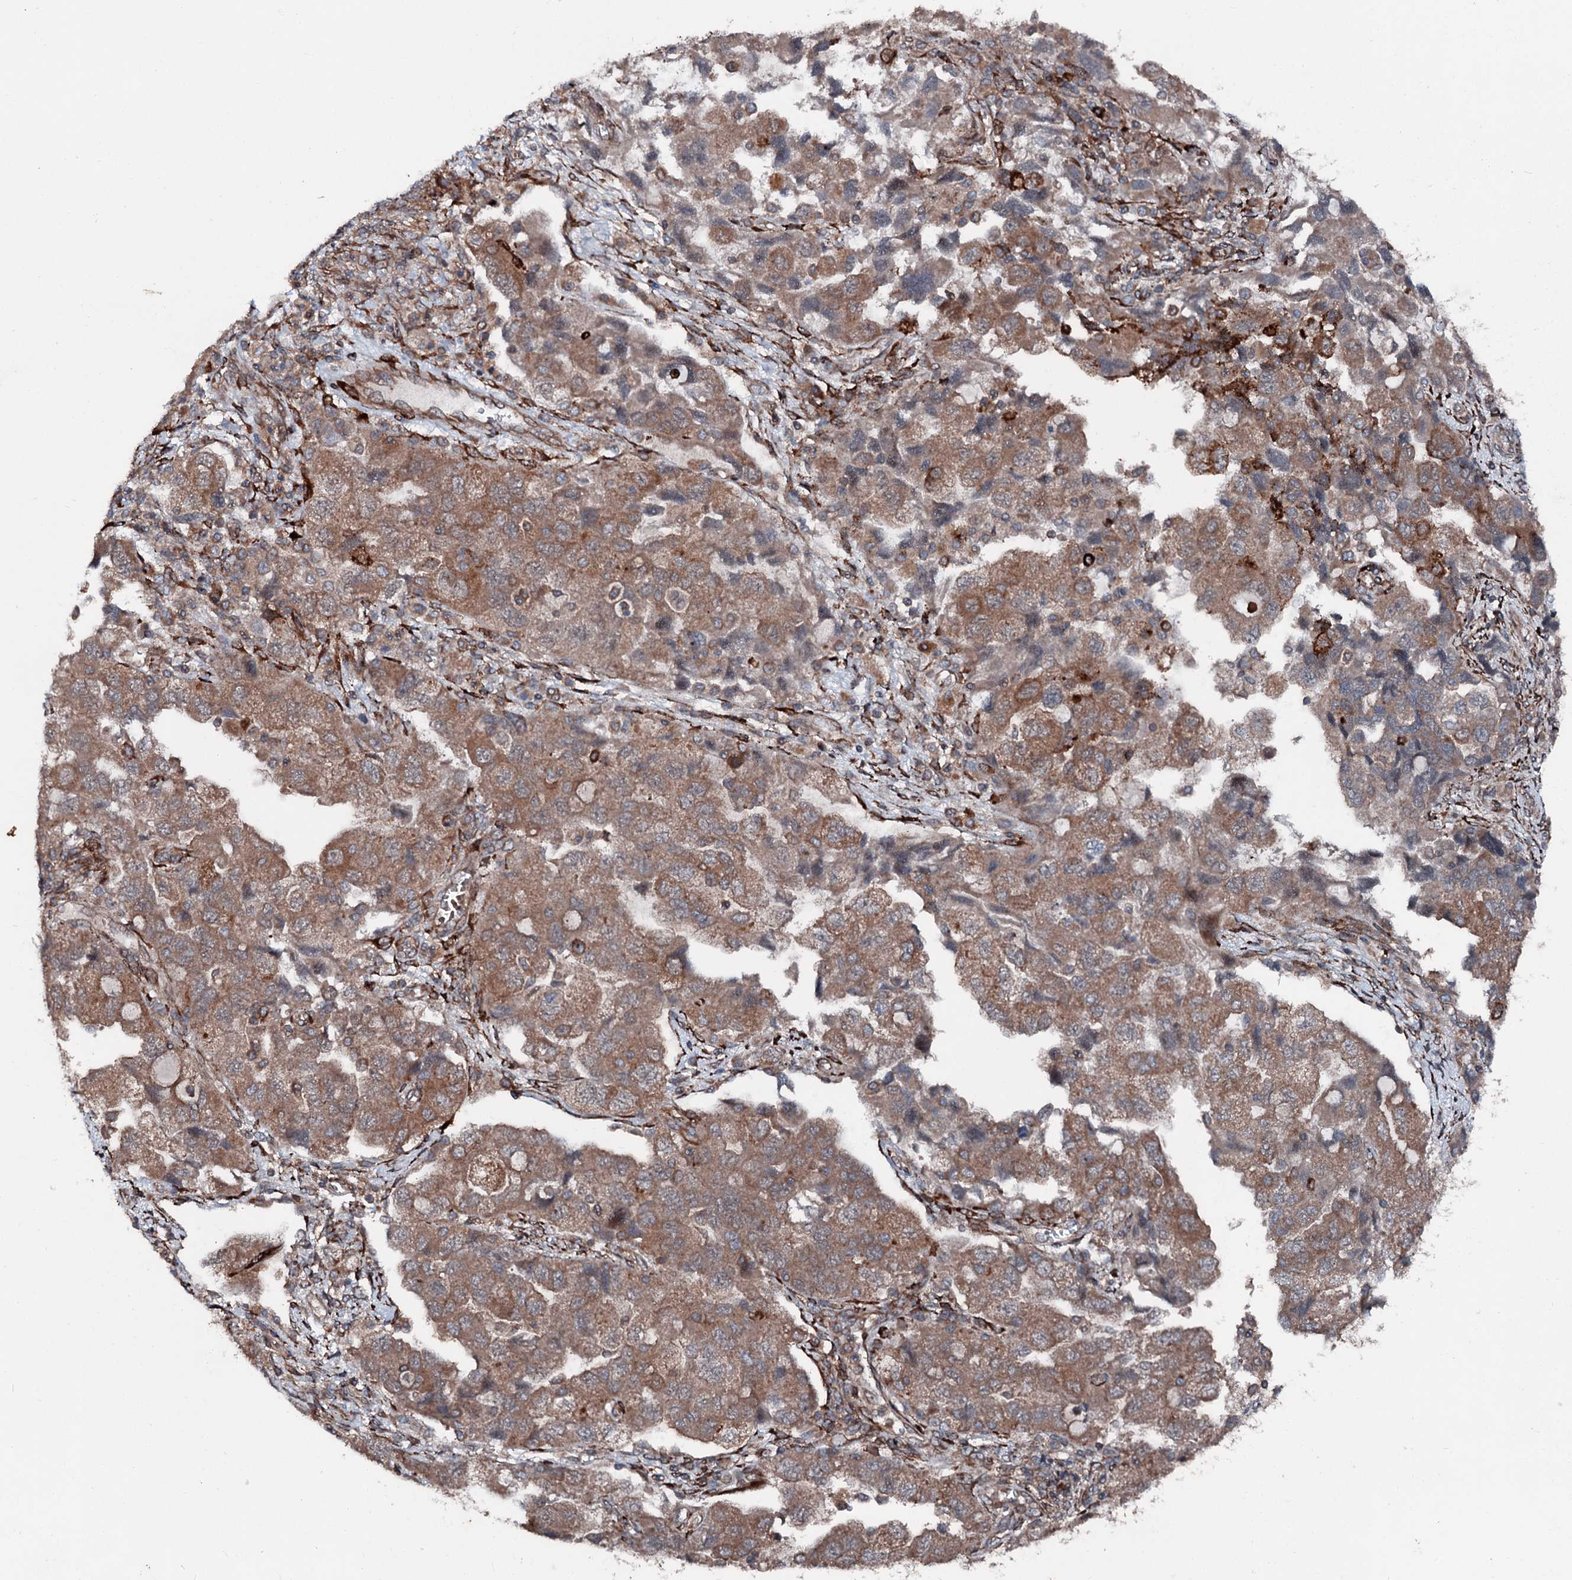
{"staining": {"intensity": "moderate", "quantity": ">75%", "location": "cytoplasmic/membranous"}, "tissue": "ovarian cancer", "cell_type": "Tumor cells", "image_type": "cancer", "snomed": [{"axis": "morphology", "description": "Carcinoma, NOS"}, {"axis": "morphology", "description": "Cystadenocarcinoma, serous, NOS"}, {"axis": "topography", "description": "Ovary"}], "caption": "A high-resolution photomicrograph shows immunohistochemistry staining of ovarian carcinoma, which shows moderate cytoplasmic/membranous expression in approximately >75% of tumor cells.", "gene": "DDIAS", "patient": {"sex": "female", "age": 69}}